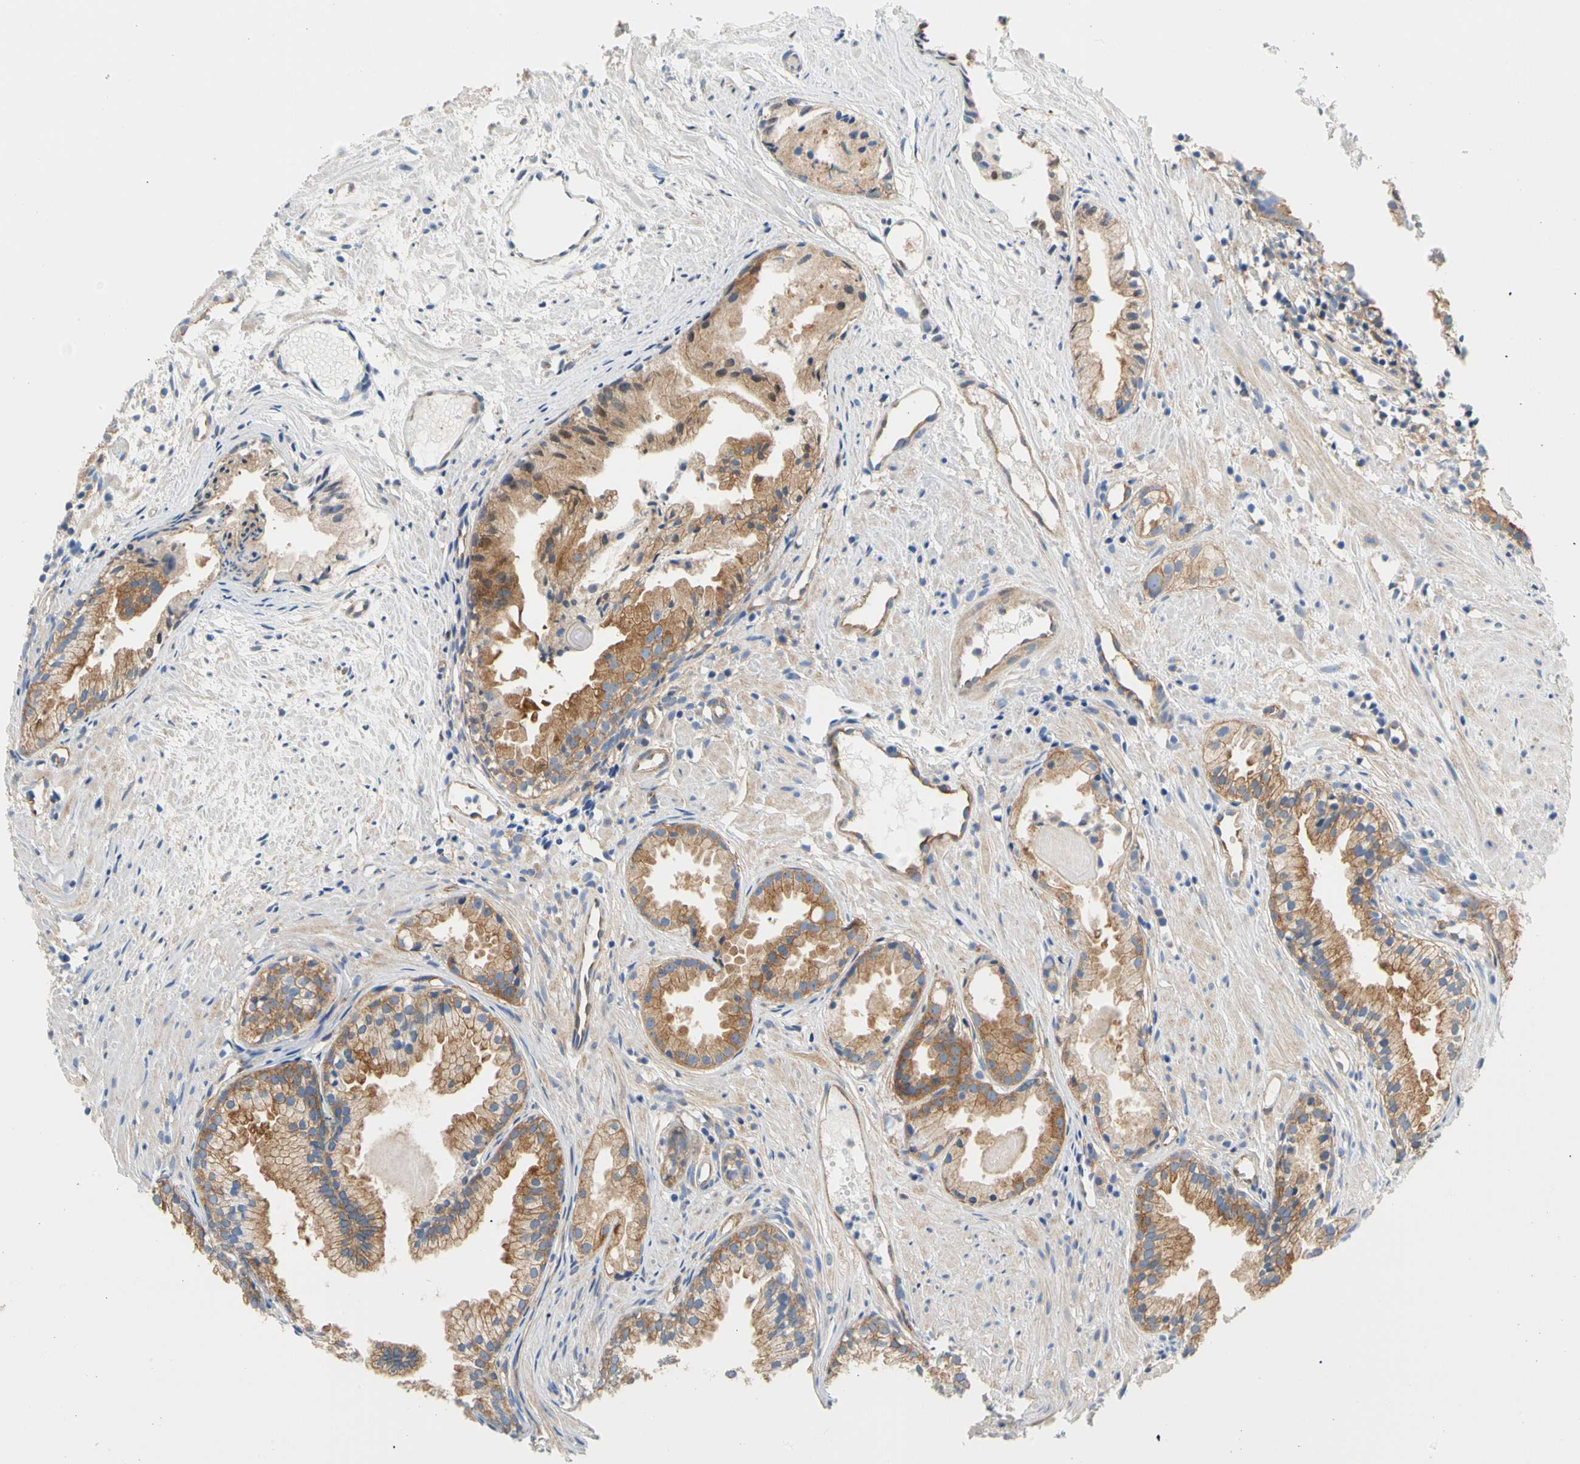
{"staining": {"intensity": "moderate", "quantity": ">75%", "location": "cytoplasmic/membranous"}, "tissue": "prostate cancer", "cell_type": "Tumor cells", "image_type": "cancer", "snomed": [{"axis": "morphology", "description": "Adenocarcinoma, Low grade"}, {"axis": "topography", "description": "Prostate"}], "caption": "Prostate low-grade adenocarcinoma stained with a protein marker exhibits moderate staining in tumor cells.", "gene": "GPHN", "patient": {"sex": "male", "age": 72}}